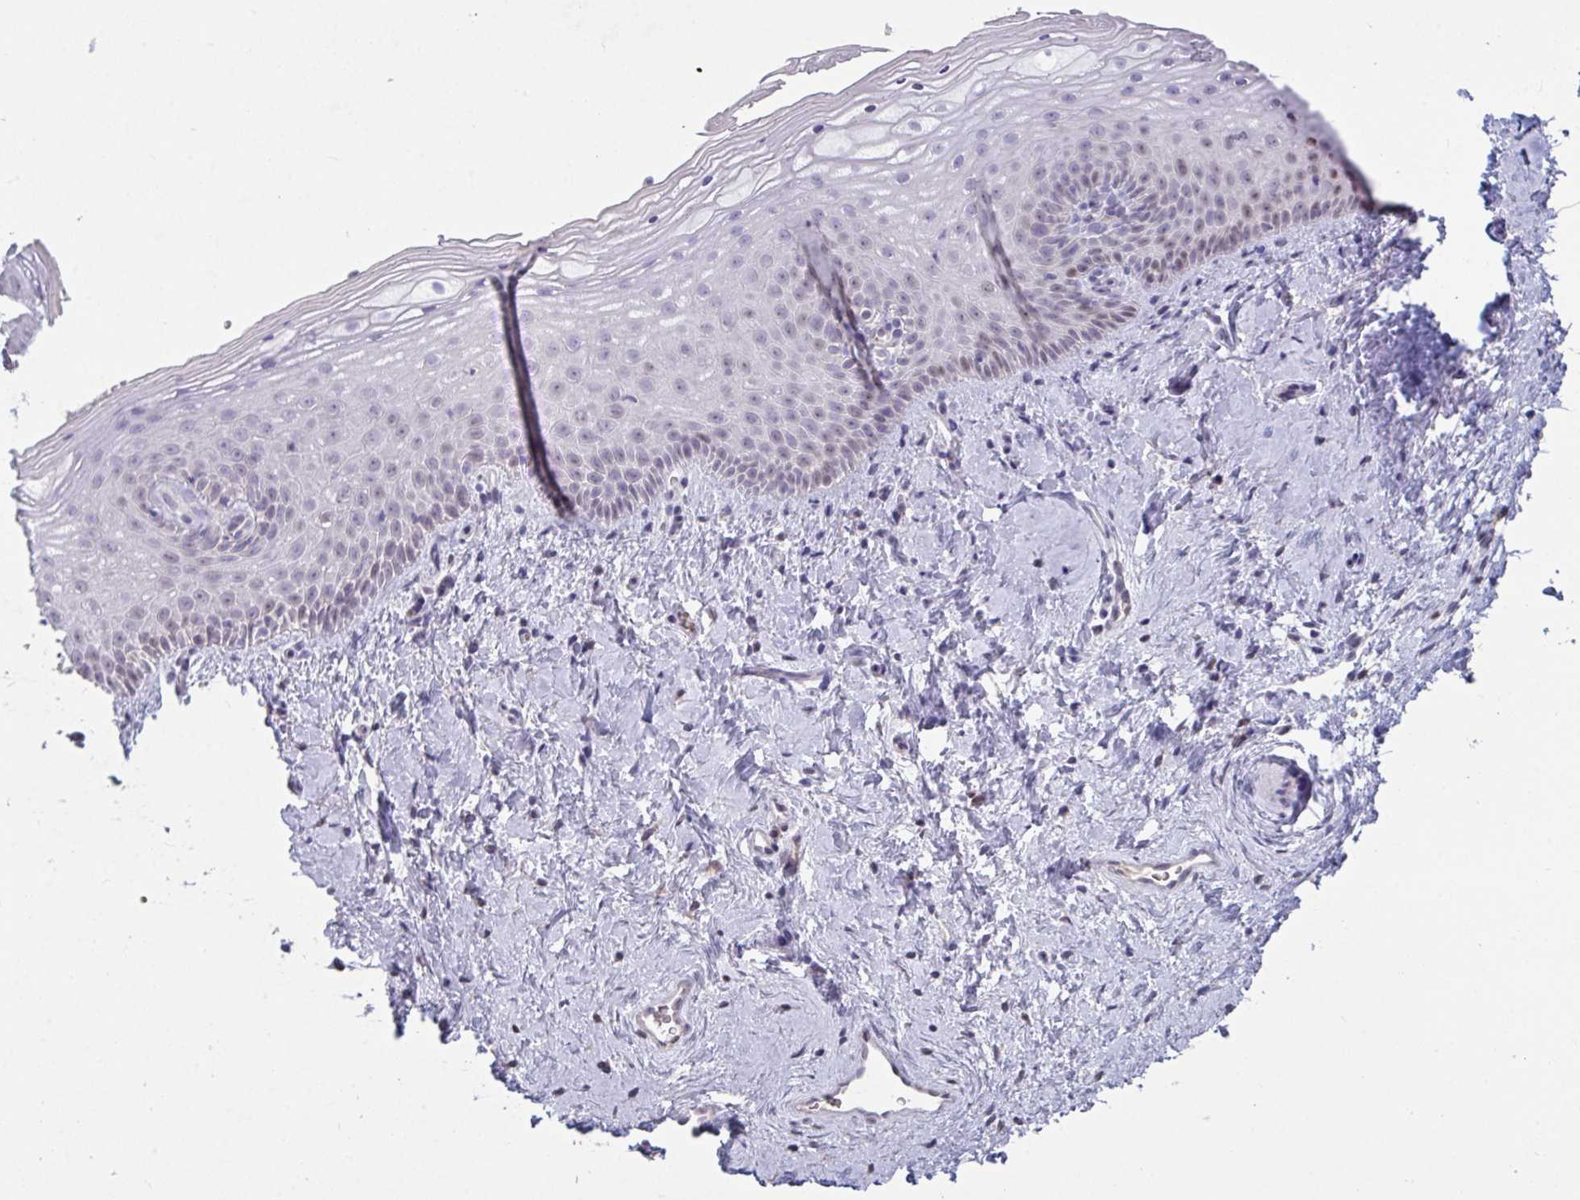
{"staining": {"intensity": "weak", "quantity": "<25%", "location": "nuclear"}, "tissue": "vagina", "cell_type": "Squamous epithelial cells", "image_type": "normal", "snomed": [{"axis": "morphology", "description": "Normal tissue, NOS"}, {"axis": "topography", "description": "Vagina"}], "caption": "The immunohistochemistry (IHC) photomicrograph has no significant positivity in squamous epithelial cells of vagina. The staining was performed using DAB to visualize the protein expression in brown, while the nuclei were stained in blue with hematoxylin (Magnification: 20x).", "gene": "MYC", "patient": {"sex": "female", "age": 51}}